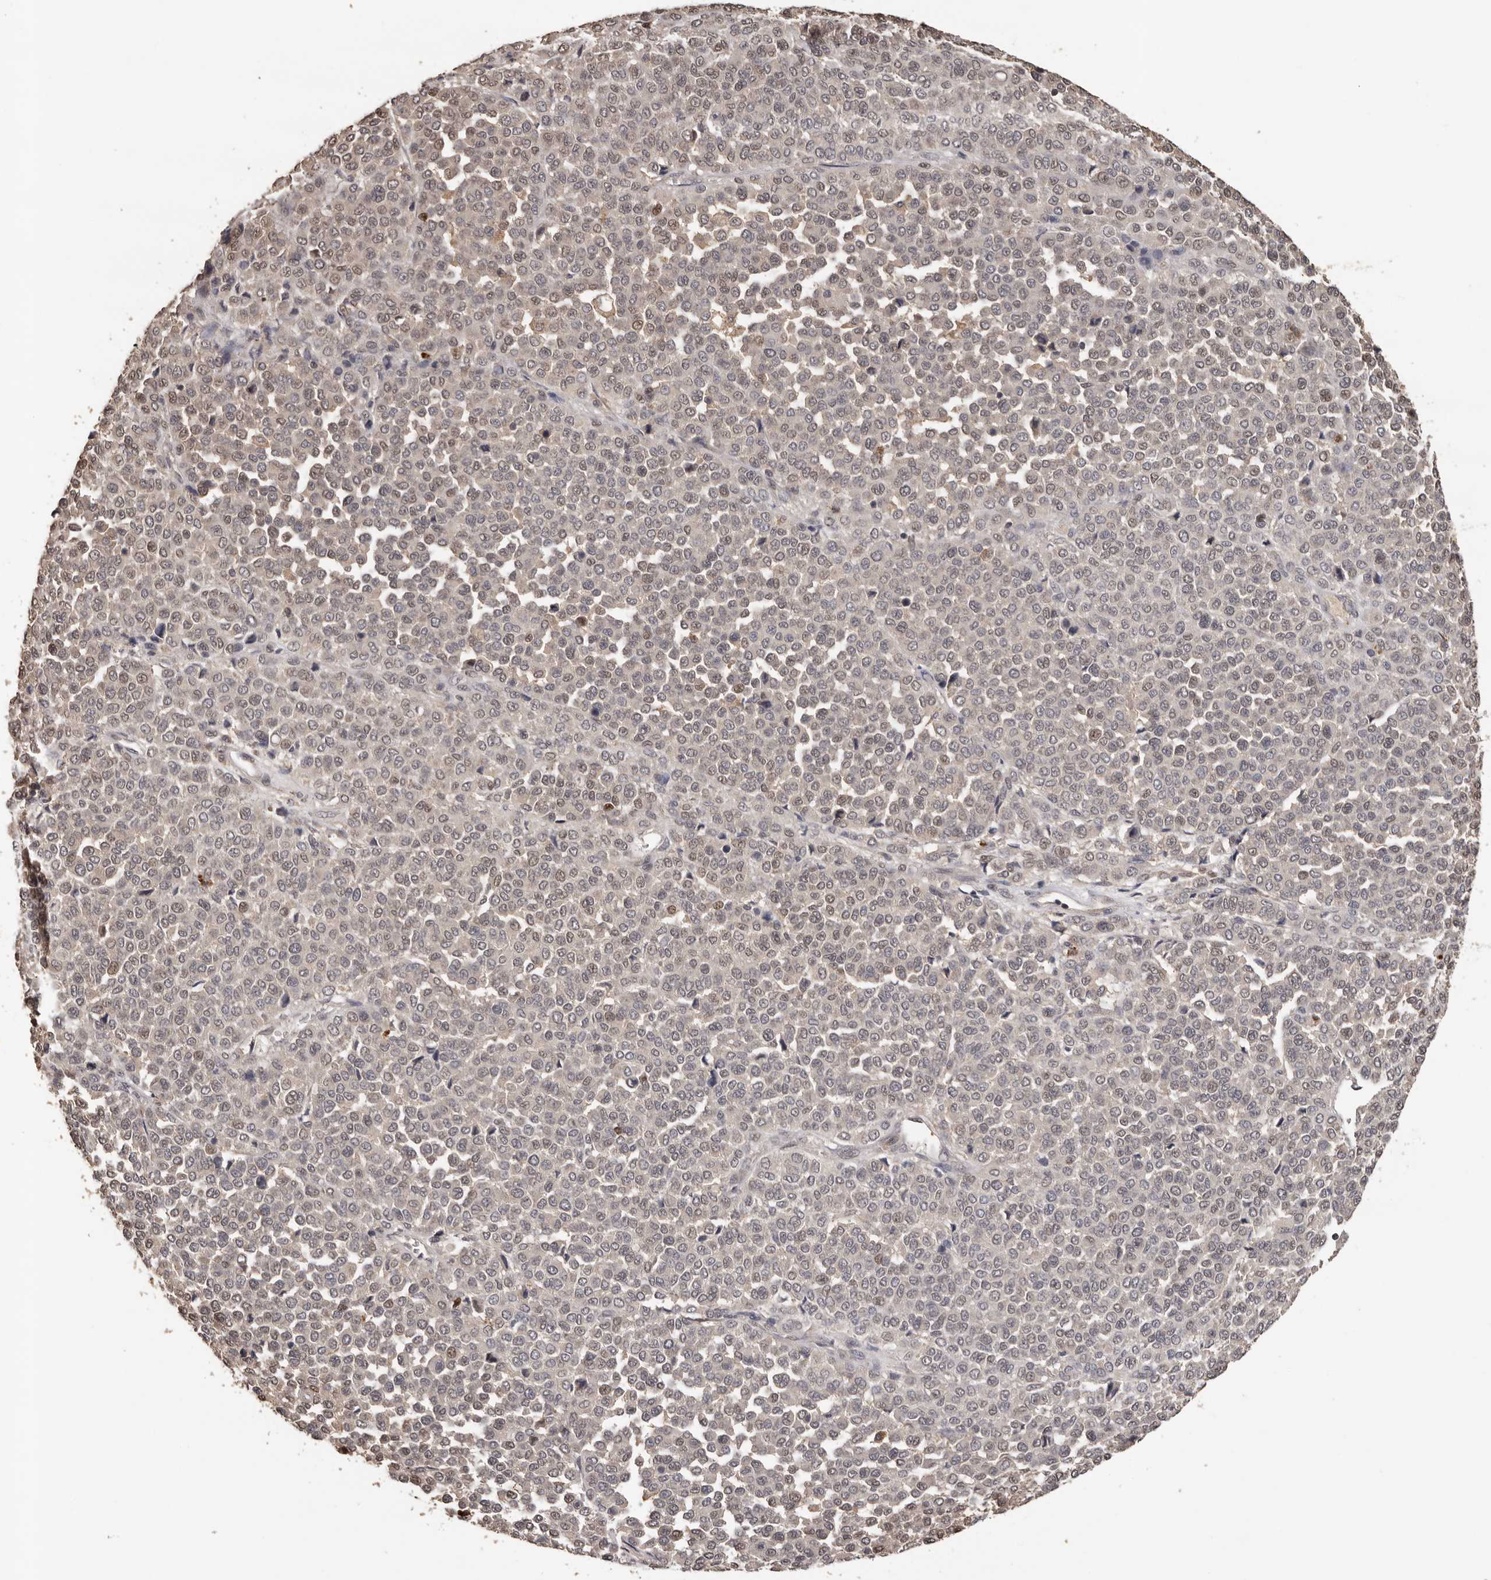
{"staining": {"intensity": "moderate", "quantity": "<25%", "location": "cytoplasmic/membranous,nuclear"}, "tissue": "melanoma", "cell_type": "Tumor cells", "image_type": "cancer", "snomed": [{"axis": "morphology", "description": "Malignant melanoma, Metastatic site"}, {"axis": "topography", "description": "Pancreas"}], "caption": "A low amount of moderate cytoplasmic/membranous and nuclear staining is appreciated in approximately <25% of tumor cells in malignant melanoma (metastatic site) tissue. Nuclei are stained in blue.", "gene": "KIF2B", "patient": {"sex": "female", "age": 30}}